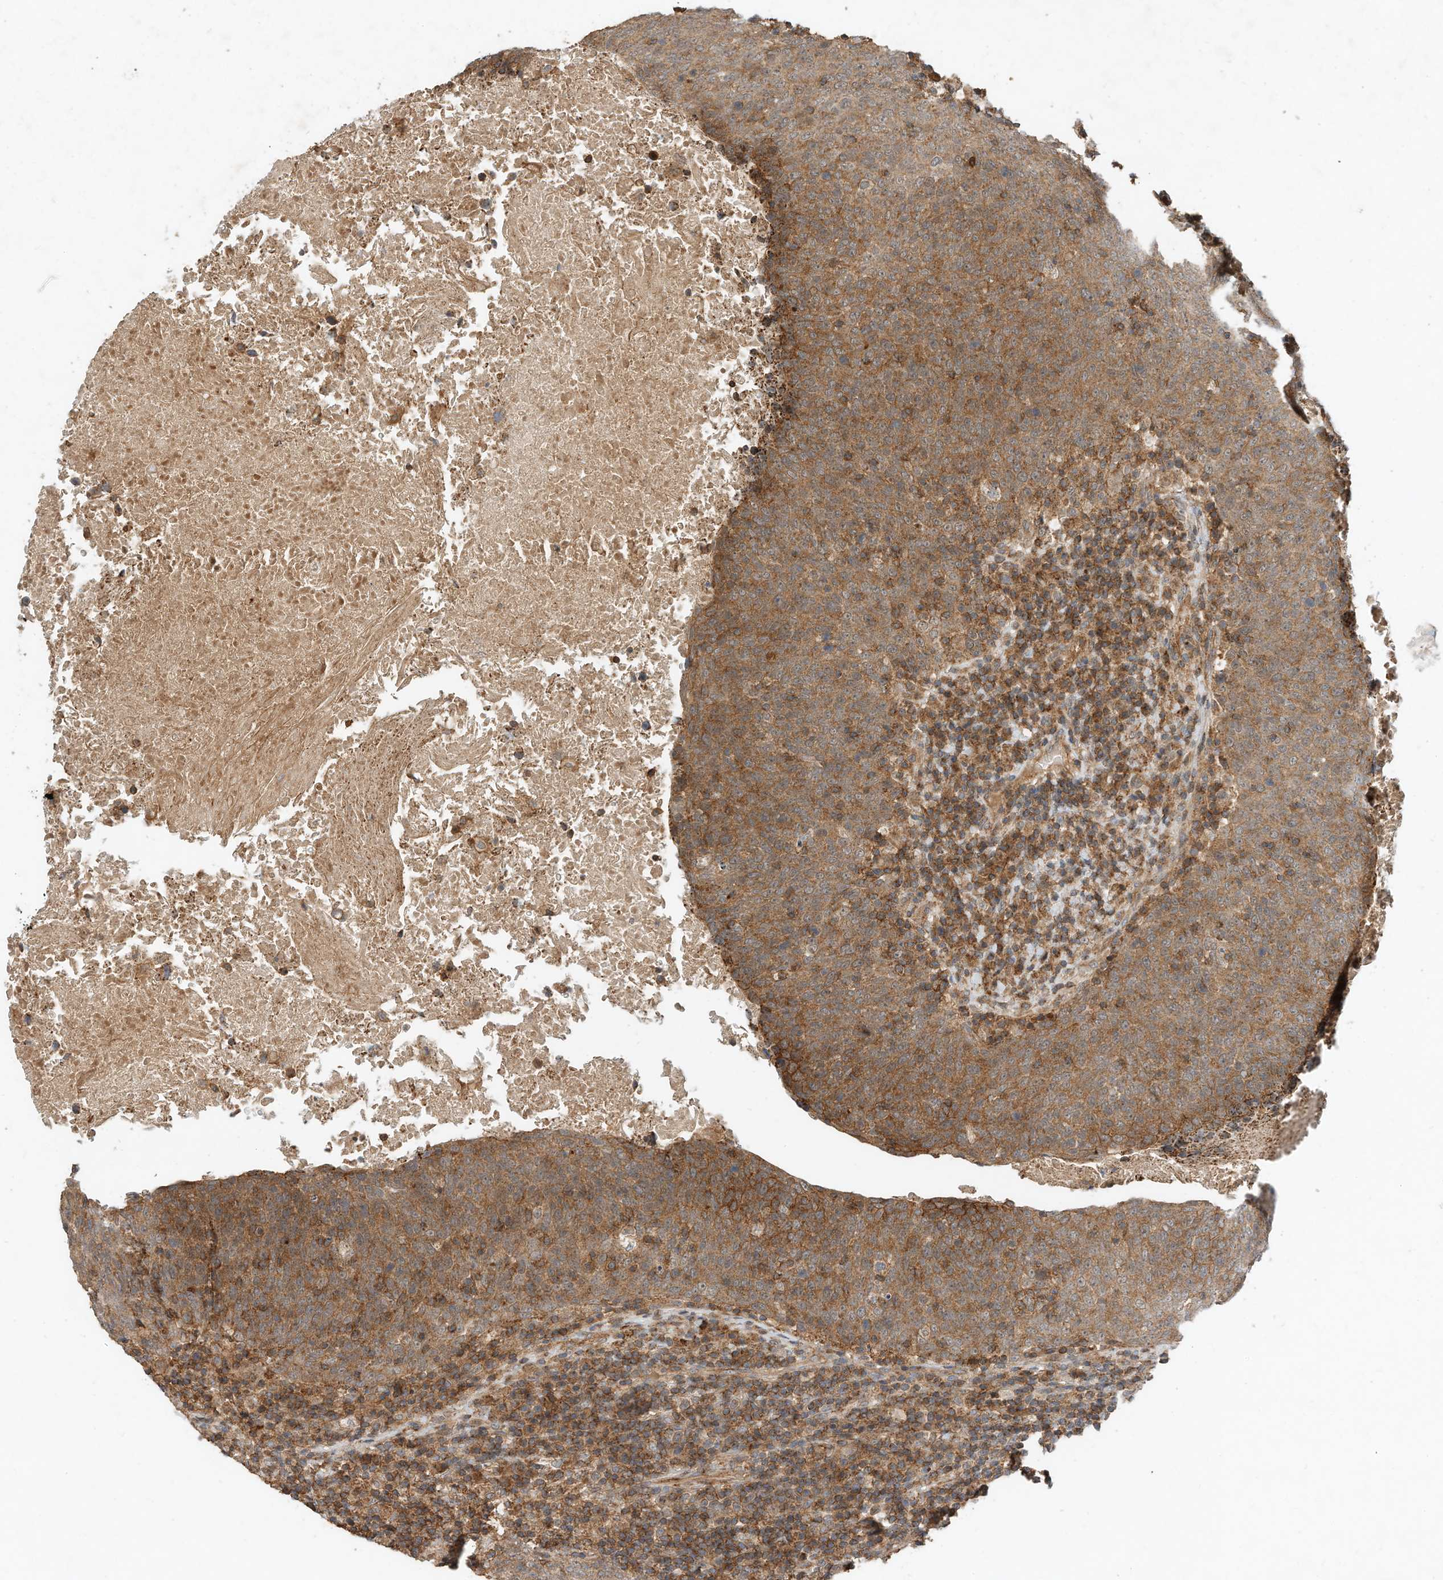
{"staining": {"intensity": "moderate", "quantity": ">75%", "location": "cytoplasmic/membranous"}, "tissue": "head and neck cancer", "cell_type": "Tumor cells", "image_type": "cancer", "snomed": [{"axis": "morphology", "description": "Squamous cell carcinoma, NOS"}, {"axis": "morphology", "description": "Squamous cell carcinoma, metastatic, NOS"}, {"axis": "topography", "description": "Lymph node"}, {"axis": "topography", "description": "Head-Neck"}], "caption": "Immunohistochemical staining of human squamous cell carcinoma (head and neck) shows moderate cytoplasmic/membranous protein positivity in approximately >75% of tumor cells.", "gene": "CPAMD8", "patient": {"sex": "male", "age": 62}}